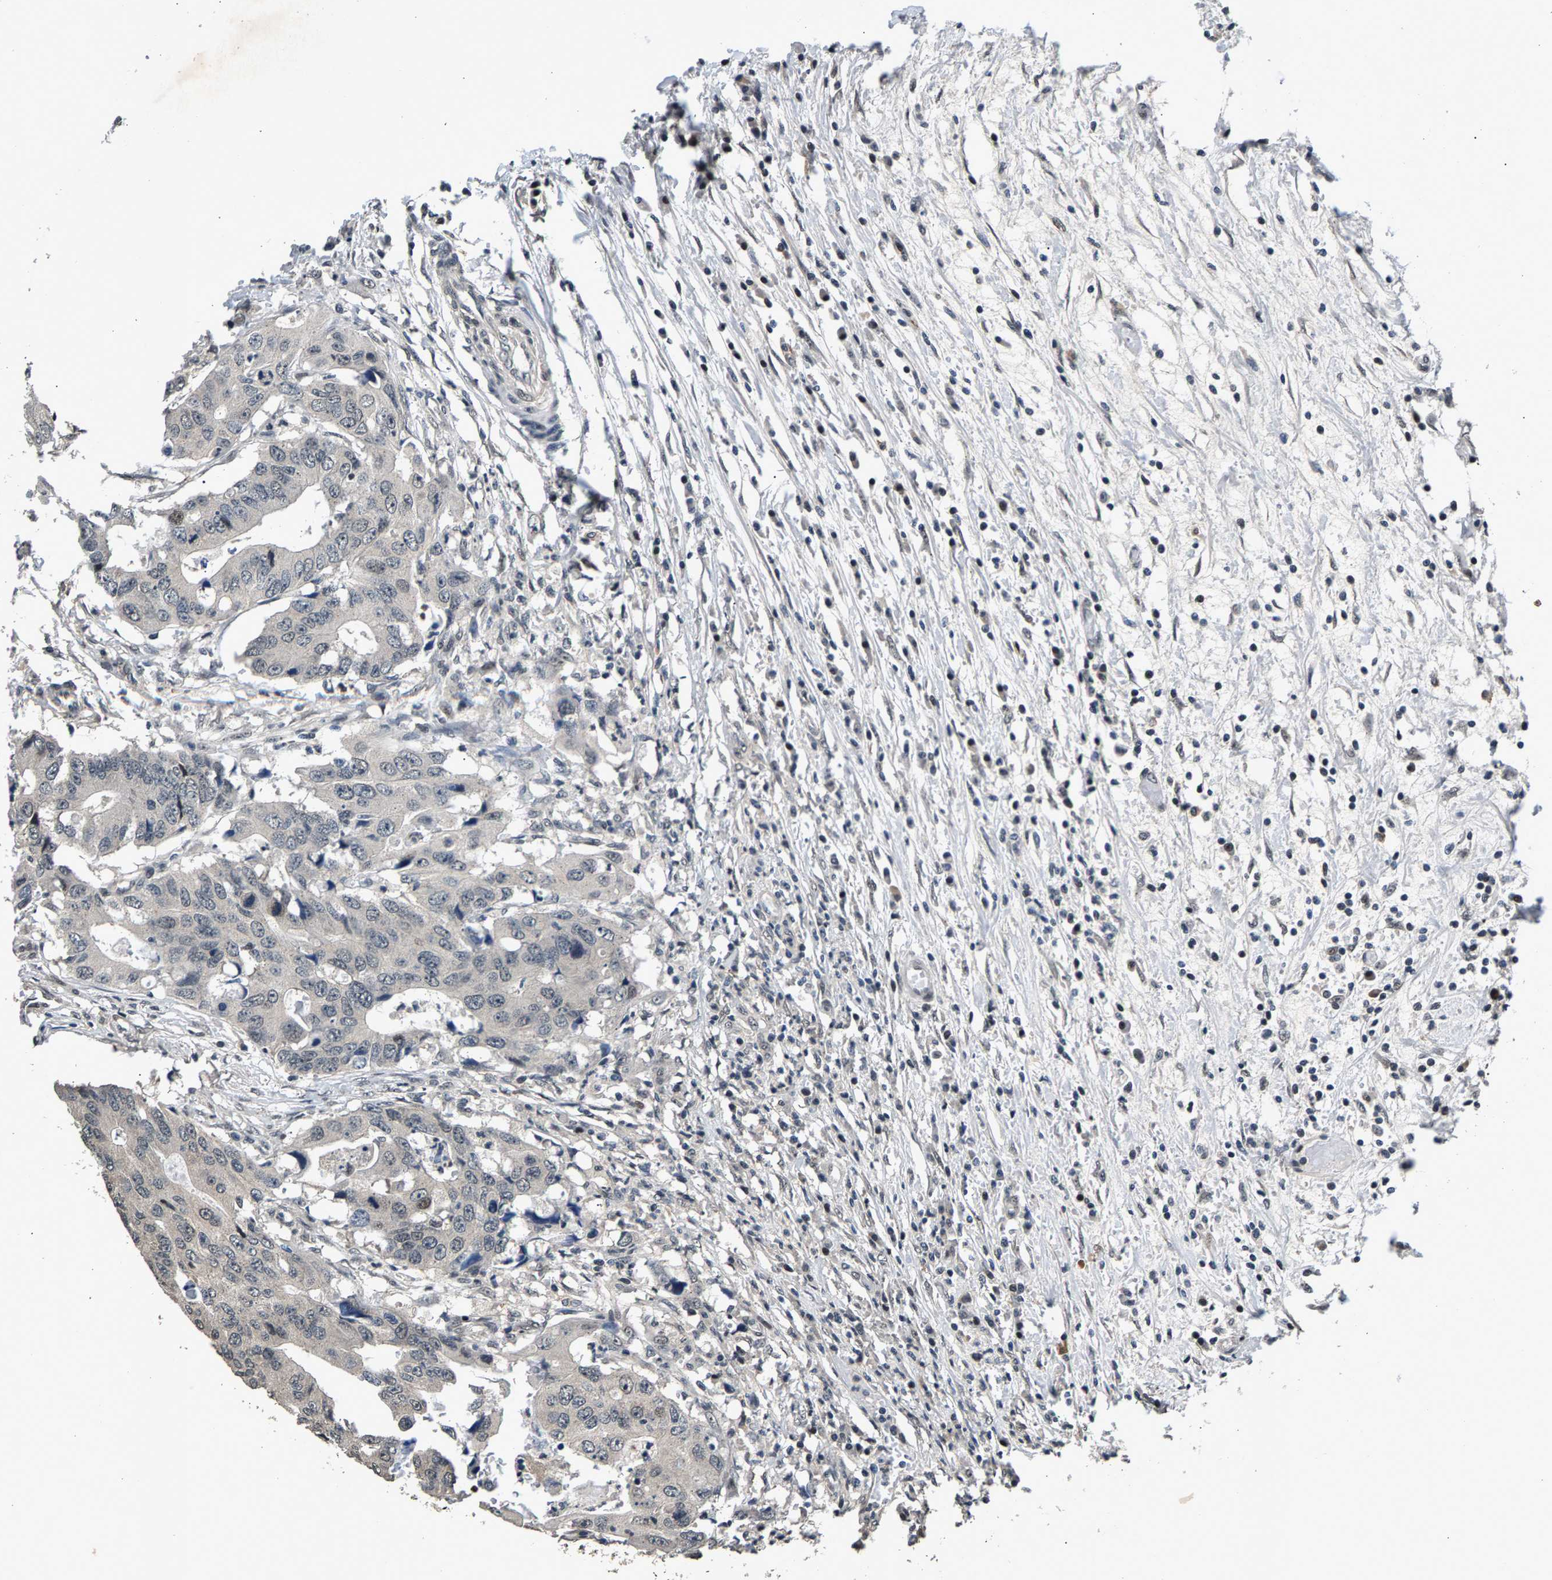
{"staining": {"intensity": "weak", "quantity": "<25%", "location": "nuclear"}, "tissue": "colorectal cancer", "cell_type": "Tumor cells", "image_type": "cancer", "snomed": [{"axis": "morphology", "description": "Adenocarcinoma, NOS"}, {"axis": "topography", "description": "Colon"}], "caption": "IHC micrograph of neoplastic tissue: colorectal cancer (adenocarcinoma) stained with DAB (3,3'-diaminobenzidine) demonstrates no significant protein staining in tumor cells.", "gene": "RBM33", "patient": {"sex": "male", "age": 71}}